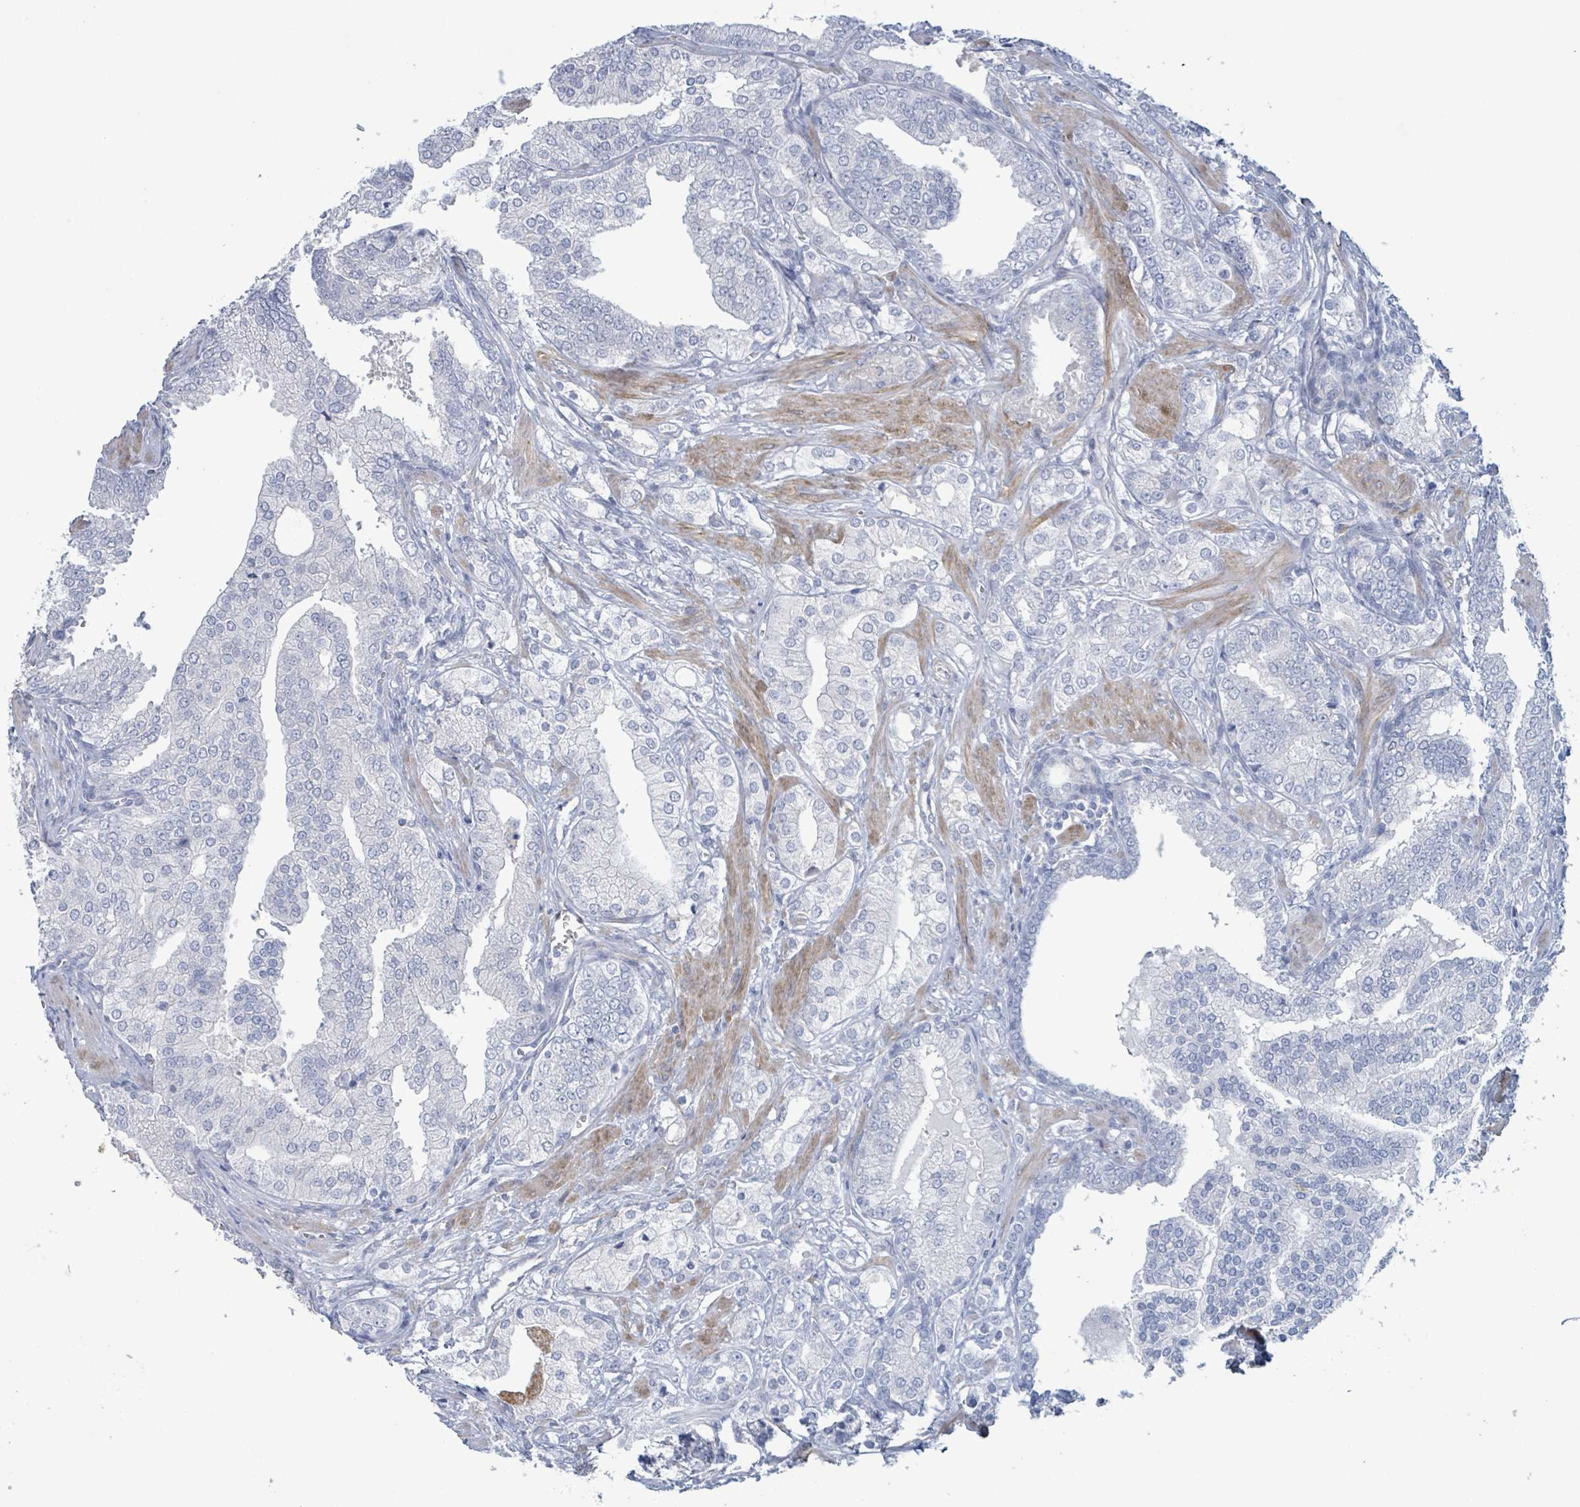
{"staining": {"intensity": "negative", "quantity": "none", "location": "none"}, "tissue": "prostate cancer", "cell_type": "Tumor cells", "image_type": "cancer", "snomed": [{"axis": "morphology", "description": "Adenocarcinoma, High grade"}, {"axis": "topography", "description": "Prostate"}], "caption": "Protein analysis of prostate cancer (adenocarcinoma (high-grade)) demonstrates no significant positivity in tumor cells.", "gene": "PKLR", "patient": {"sex": "male", "age": 50}}